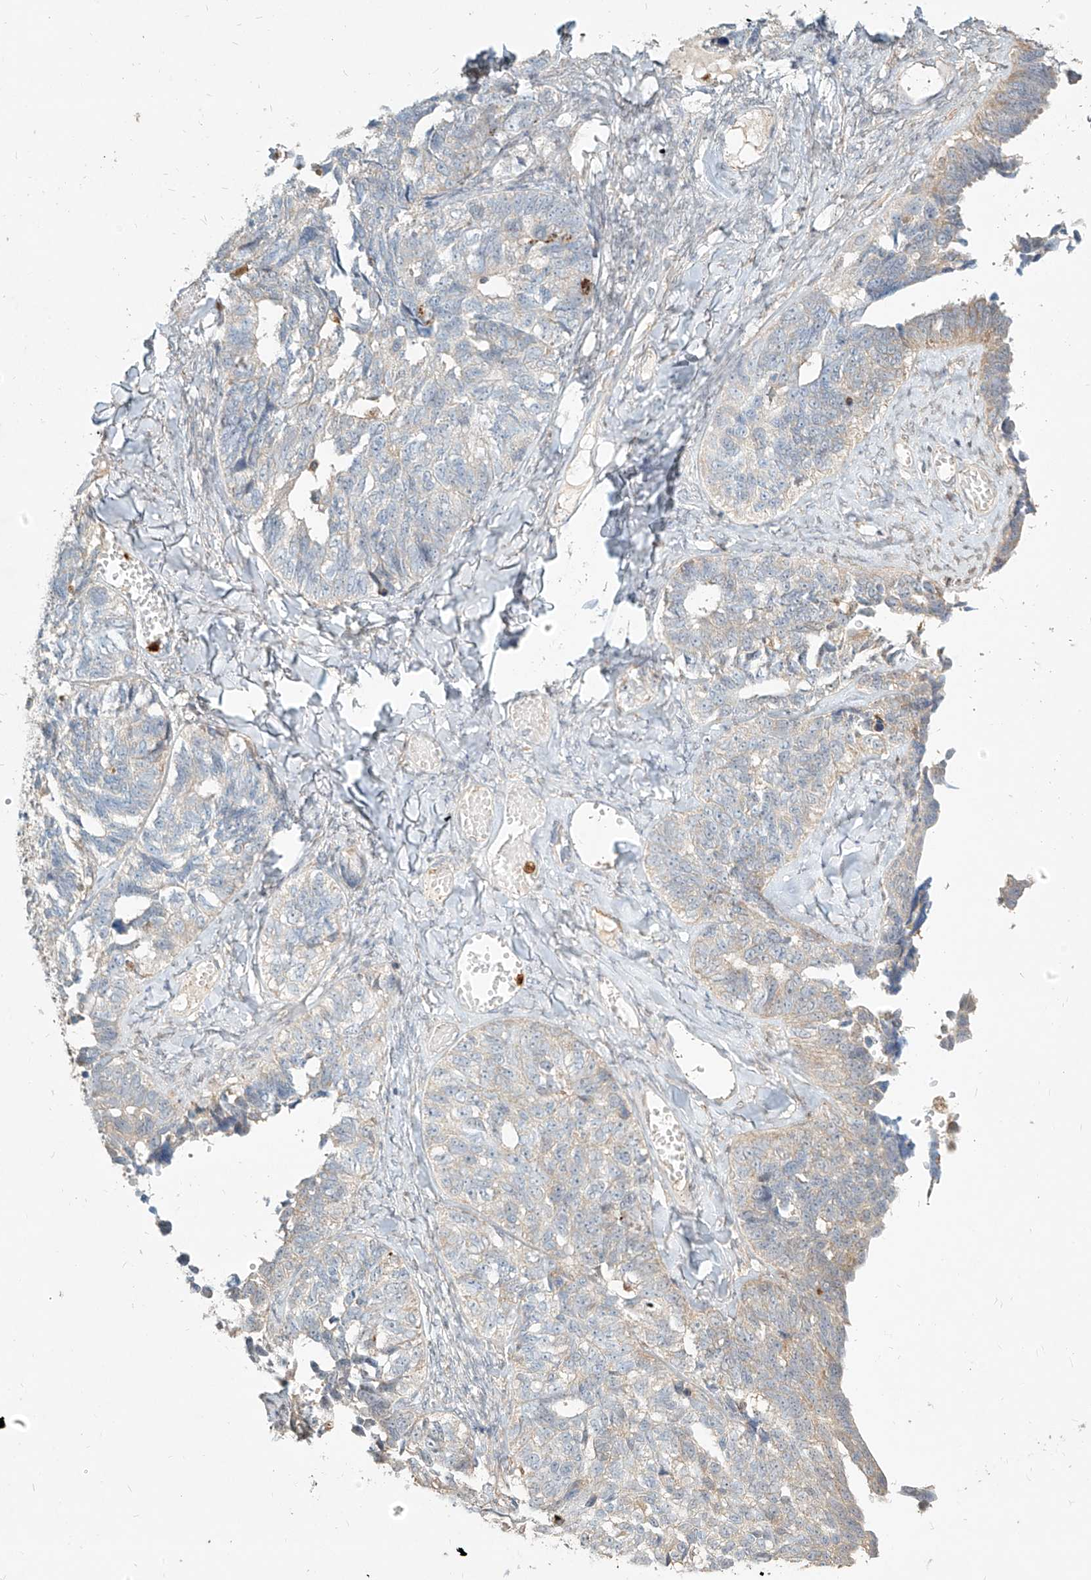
{"staining": {"intensity": "negative", "quantity": "none", "location": "none"}, "tissue": "ovarian cancer", "cell_type": "Tumor cells", "image_type": "cancer", "snomed": [{"axis": "morphology", "description": "Cystadenocarcinoma, serous, NOS"}, {"axis": "topography", "description": "Ovary"}], "caption": "This histopathology image is of serous cystadenocarcinoma (ovarian) stained with immunohistochemistry to label a protein in brown with the nuclei are counter-stained blue. There is no expression in tumor cells. (DAB (3,3'-diaminobenzidine) immunohistochemistry with hematoxylin counter stain).", "gene": "PGD", "patient": {"sex": "female", "age": 79}}